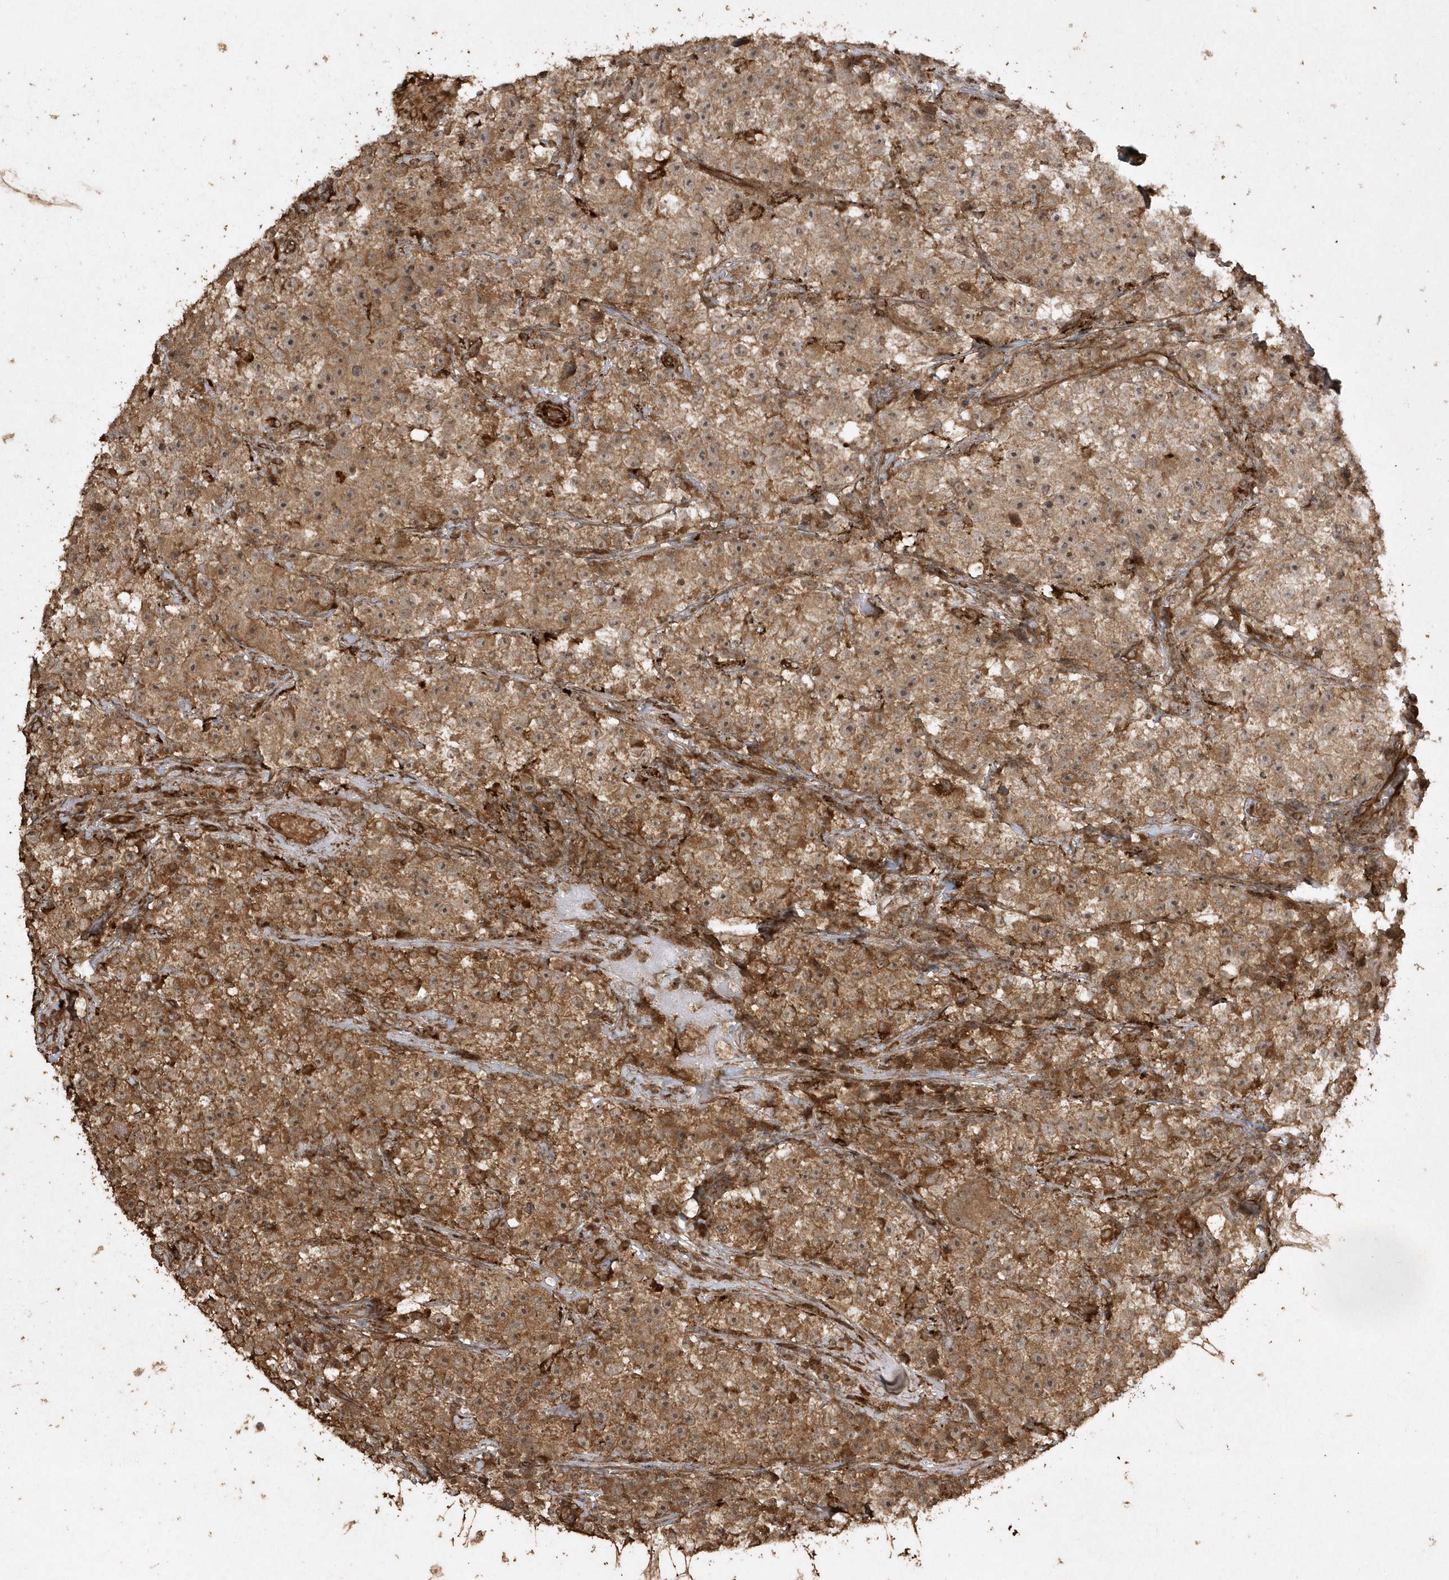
{"staining": {"intensity": "moderate", "quantity": ">75%", "location": "cytoplasmic/membranous"}, "tissue": "testis cancer", "cell_type": "Tumor cells", "image_type": "cancer", "snomed": [{"axis": "morphology", "description": "Seminoma, NOS"}, {"axis": "topography", "description": "Testis"}], "caption": "Immunohistochemical staining of testis seminoma demonstrates medium levels of moderate cytoplasmic/membranous protein positivity in about >75% of tumor cells. Nuclei are stained in blue.", "gene": "AVPI1", "patient": {"sex": "male", "age": 22}}